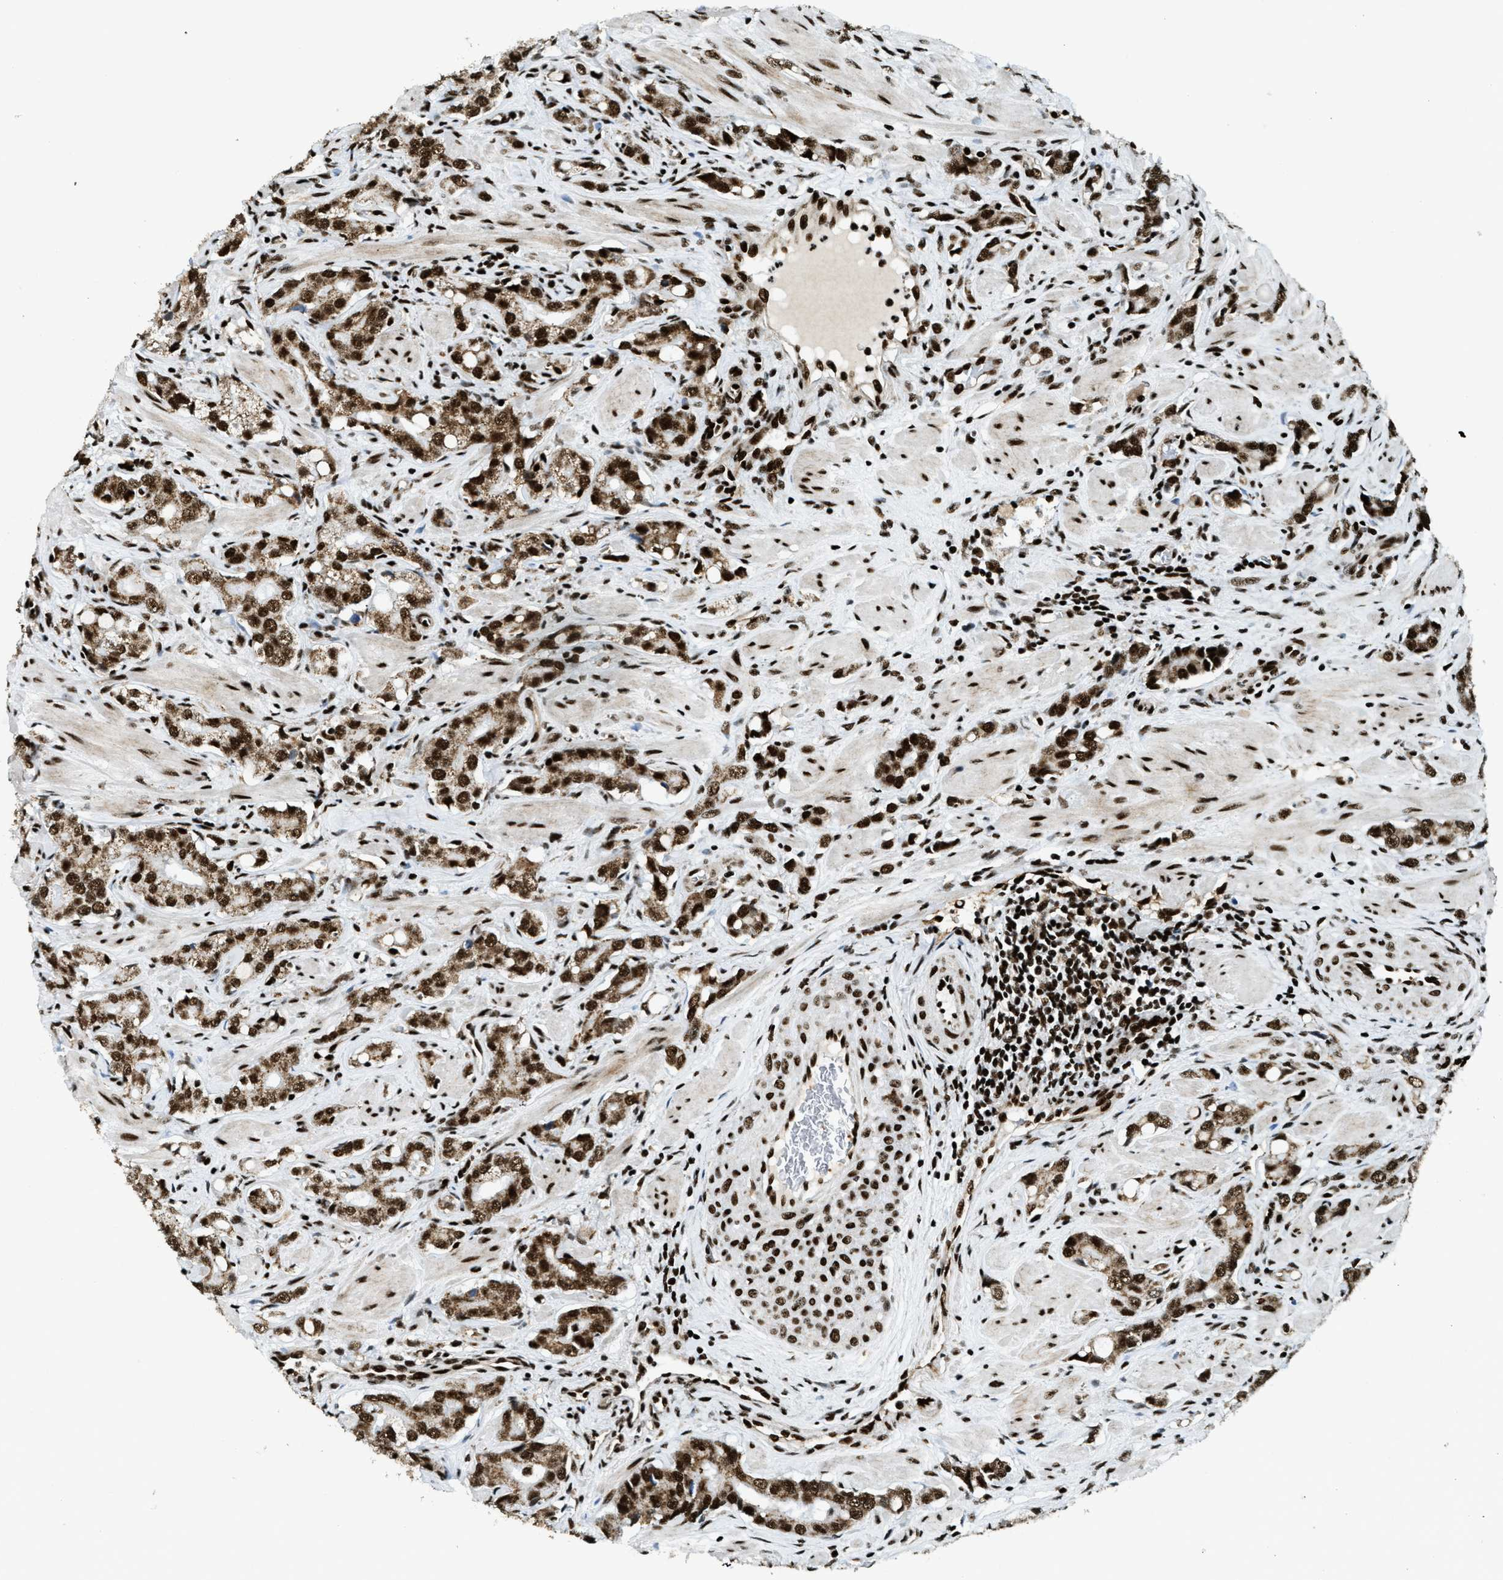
{"staining": {"intensity": "strong", "quantity": ">75%", "location": "cytoplasmic/membranous,nuclear"}, "tissue": "prostate cancer", "cell_type": "Tumor cells", "image_type": "cancer", "snomed": [{"axis": "morphology", "description": "Adenocarcinoma, High grade"}, {"axis": "topography", "description": "Prostate"}], "caption": "Immunohistochemistry (IHC) (DAB) staining of human prostate cancer (high-grade adenocarcinoma) exhibits strong cytoplasmic/membranous and nuclear protein staining in approximately >75% of tumor cells.", "gene": "GABPB1", "patient": {"sex": "male", "age": 52}}